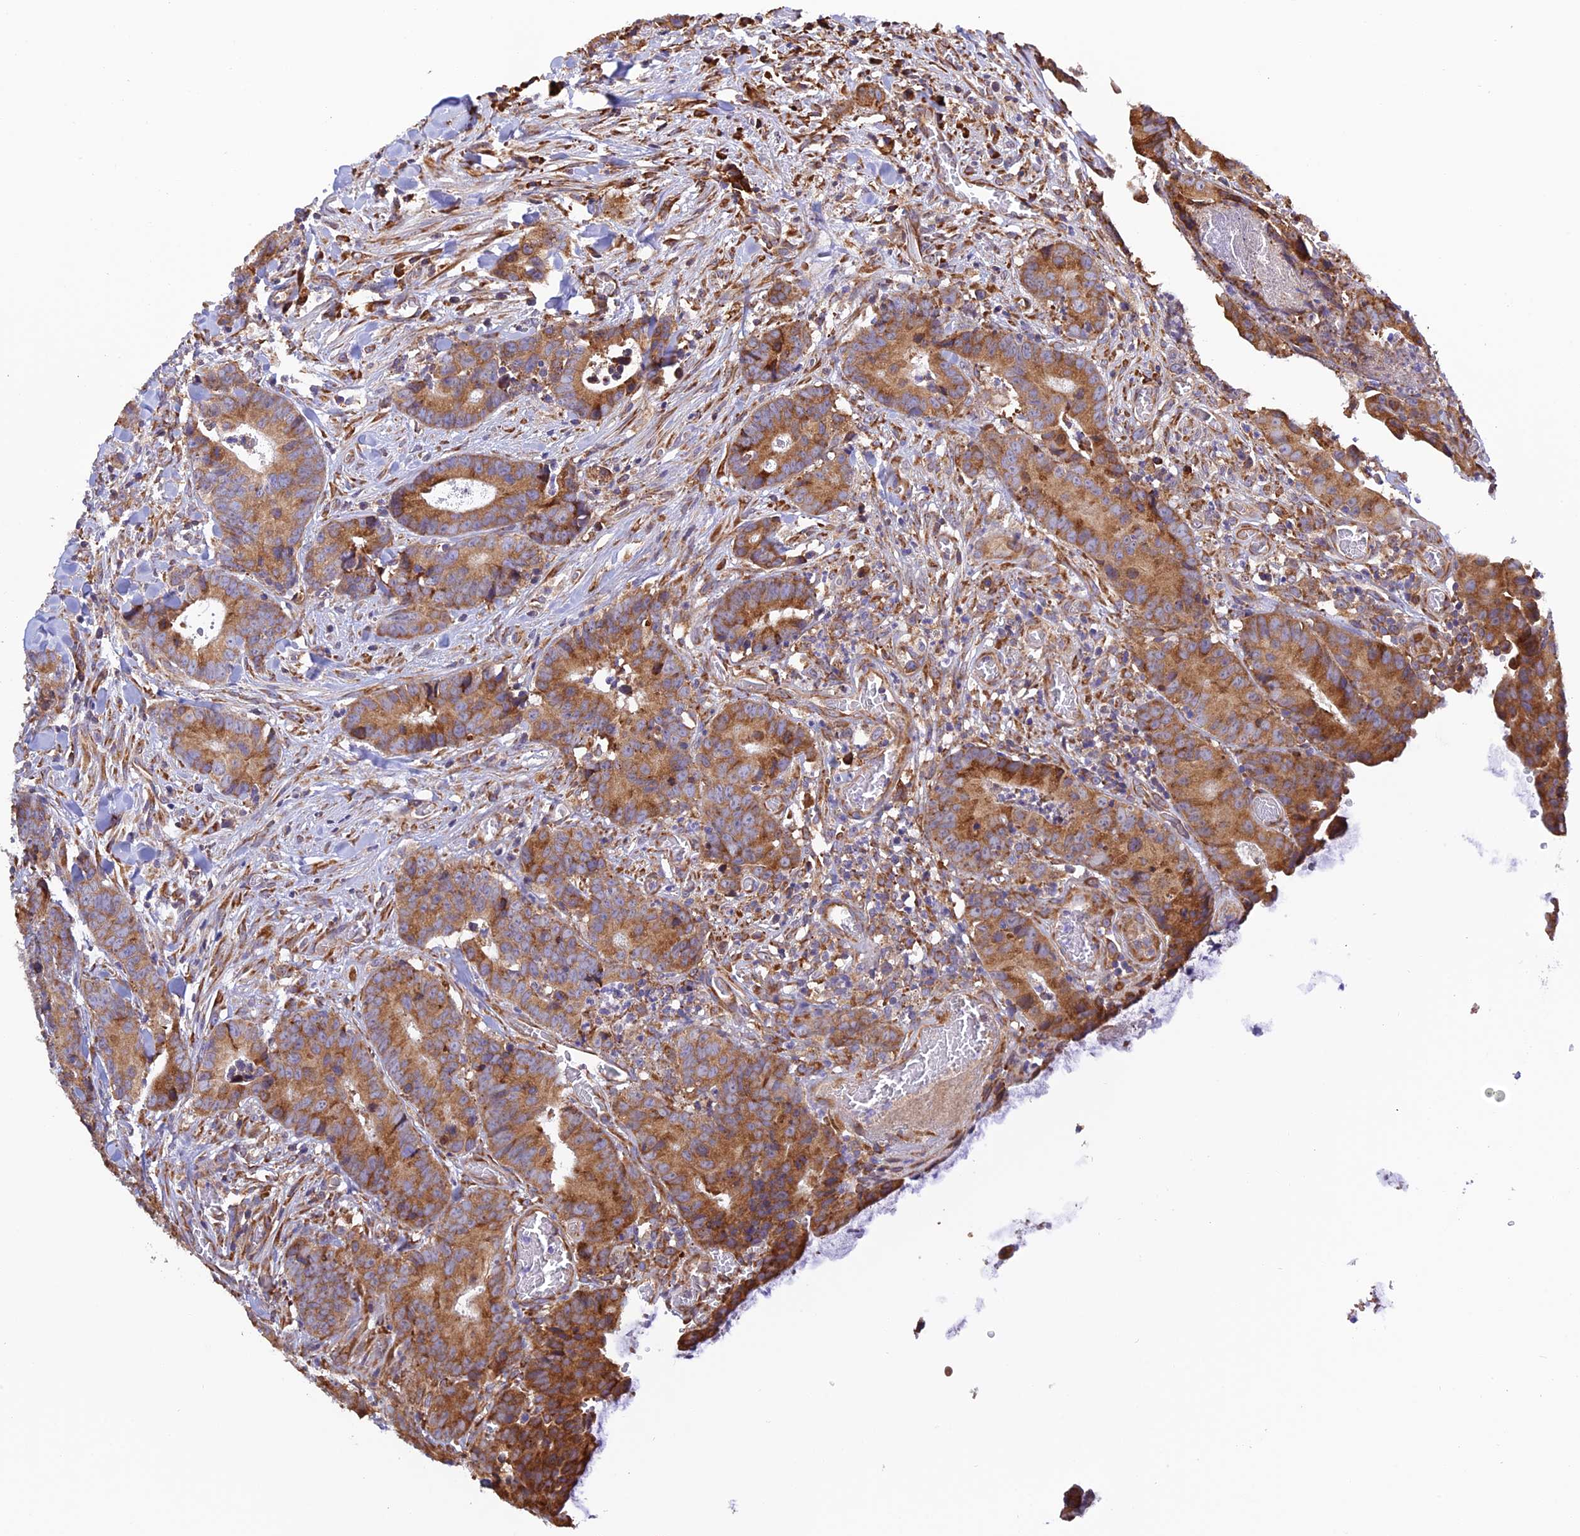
{"staining": {"intensity": "moderate", "quantity": ">75%", "location": "cytoplasmic/membranous"}, "tissue": "colorectal cancer", "cell_type": "Tumor cells", "image_type": "cancer", "snomed": [{"axis": "morphology", "description": "Adenocarcinoma, NOS"}, {"axis": "topography", "description": "Colon"}], "caption": "High-magnification brightfield microscopy of adenocarcinoma (colorectal) stained with DAB (brown) and counterstained with hematoxylin (blue). tumor cells exhibit moderate cytoplasmic/membranous staining is present in approximately>75% of cells.", "gene": "RPL5", "patient": {"sex": "female", "age": 57}}